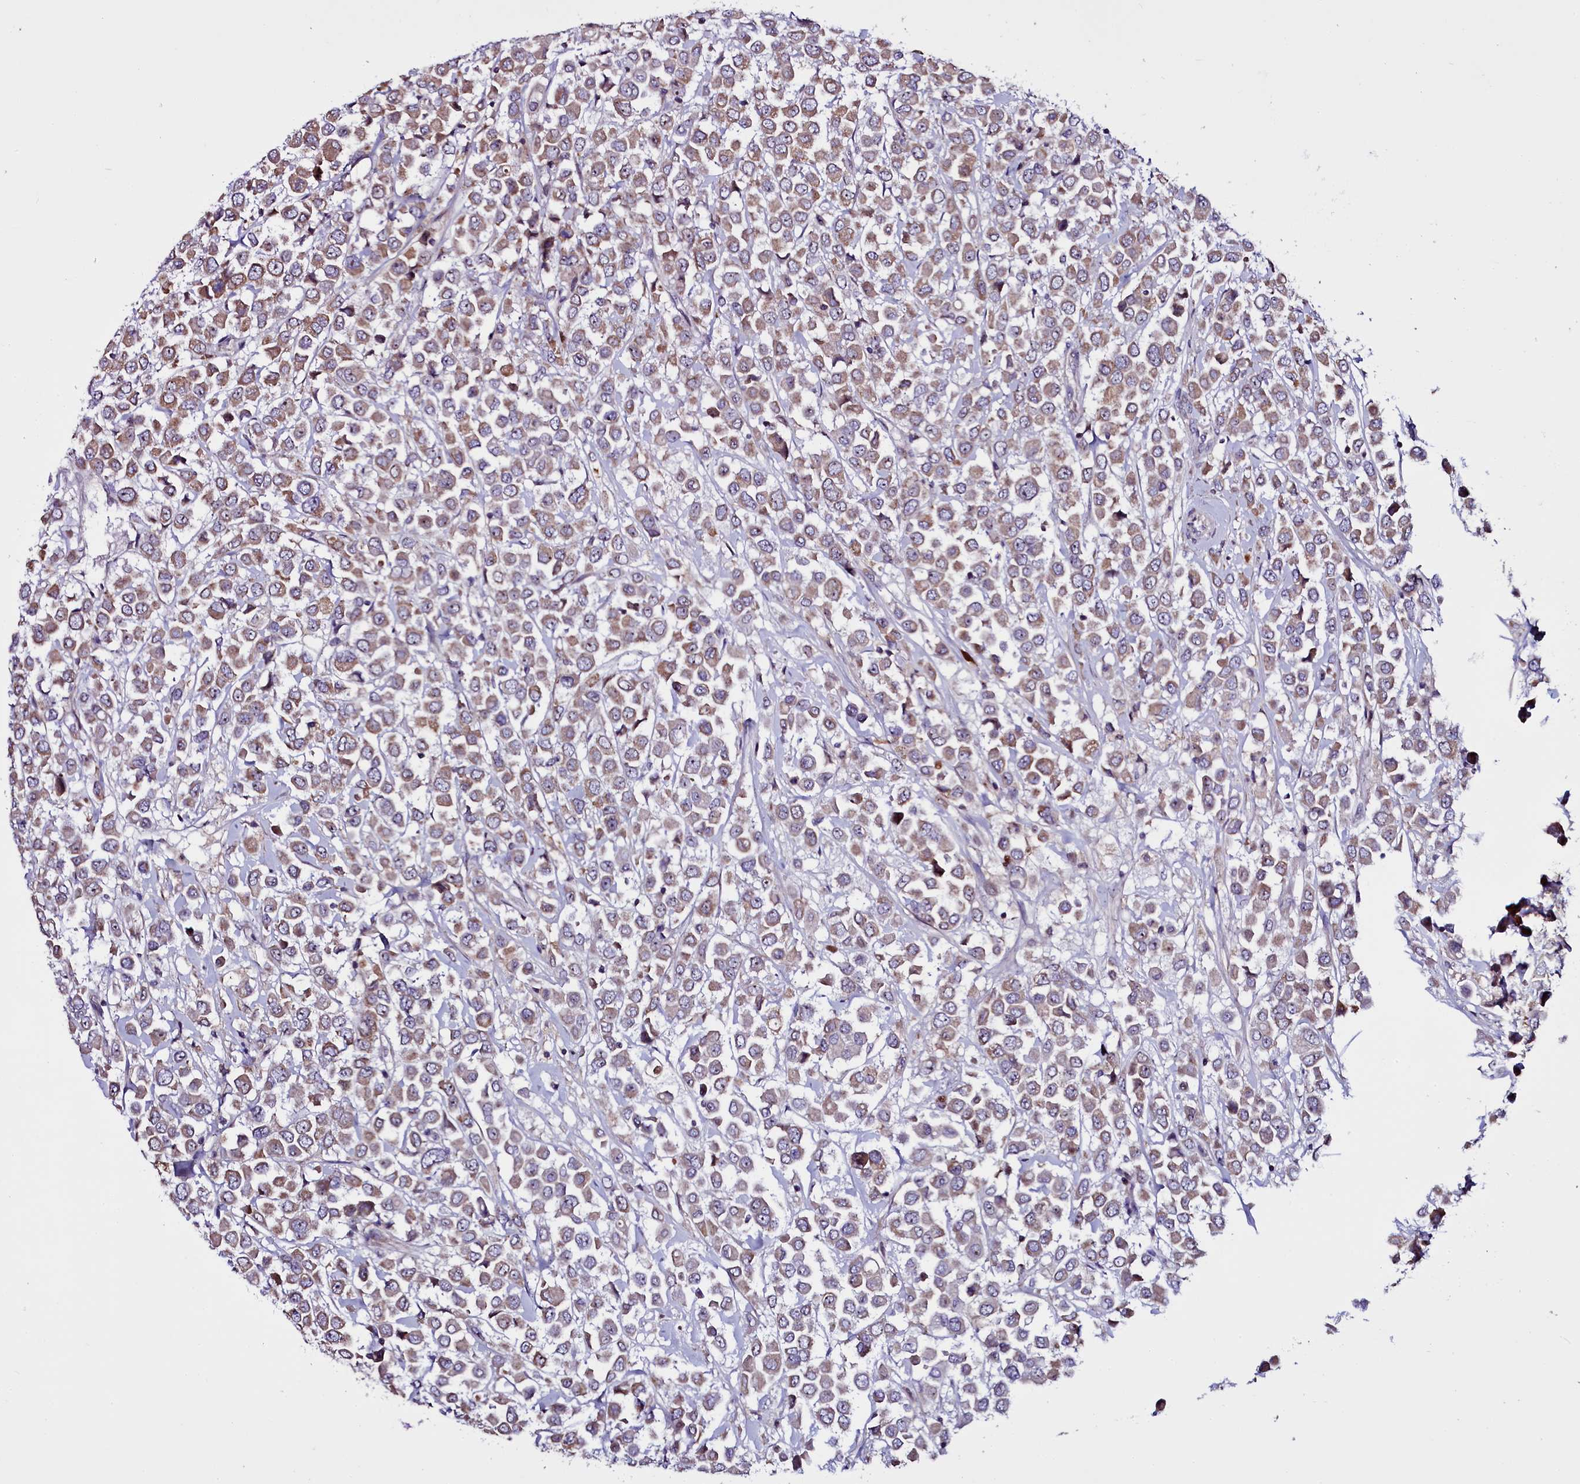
{"staining": {"intensity": "weak", "quantity": ">75%", "location": "cytoplasmic/membranous"}, "tissue": "breast cancer", "cell_type": "Tumor cells", "image_type": "cancer", "snomed": [{"axis": "morphology", "description": "Duct carcinoma"}, {"axis": "topography", "description": "Breast"}], "caption": "Immunohistochemistry of breast cancer (infiltrating ductal carcinoma) exhibits low levels of weak cytoplasmic/membranous staining in approximately >75% of tumor cells.", "gene": "NAA80", "patient": {"sex": "female", "age": 61}}